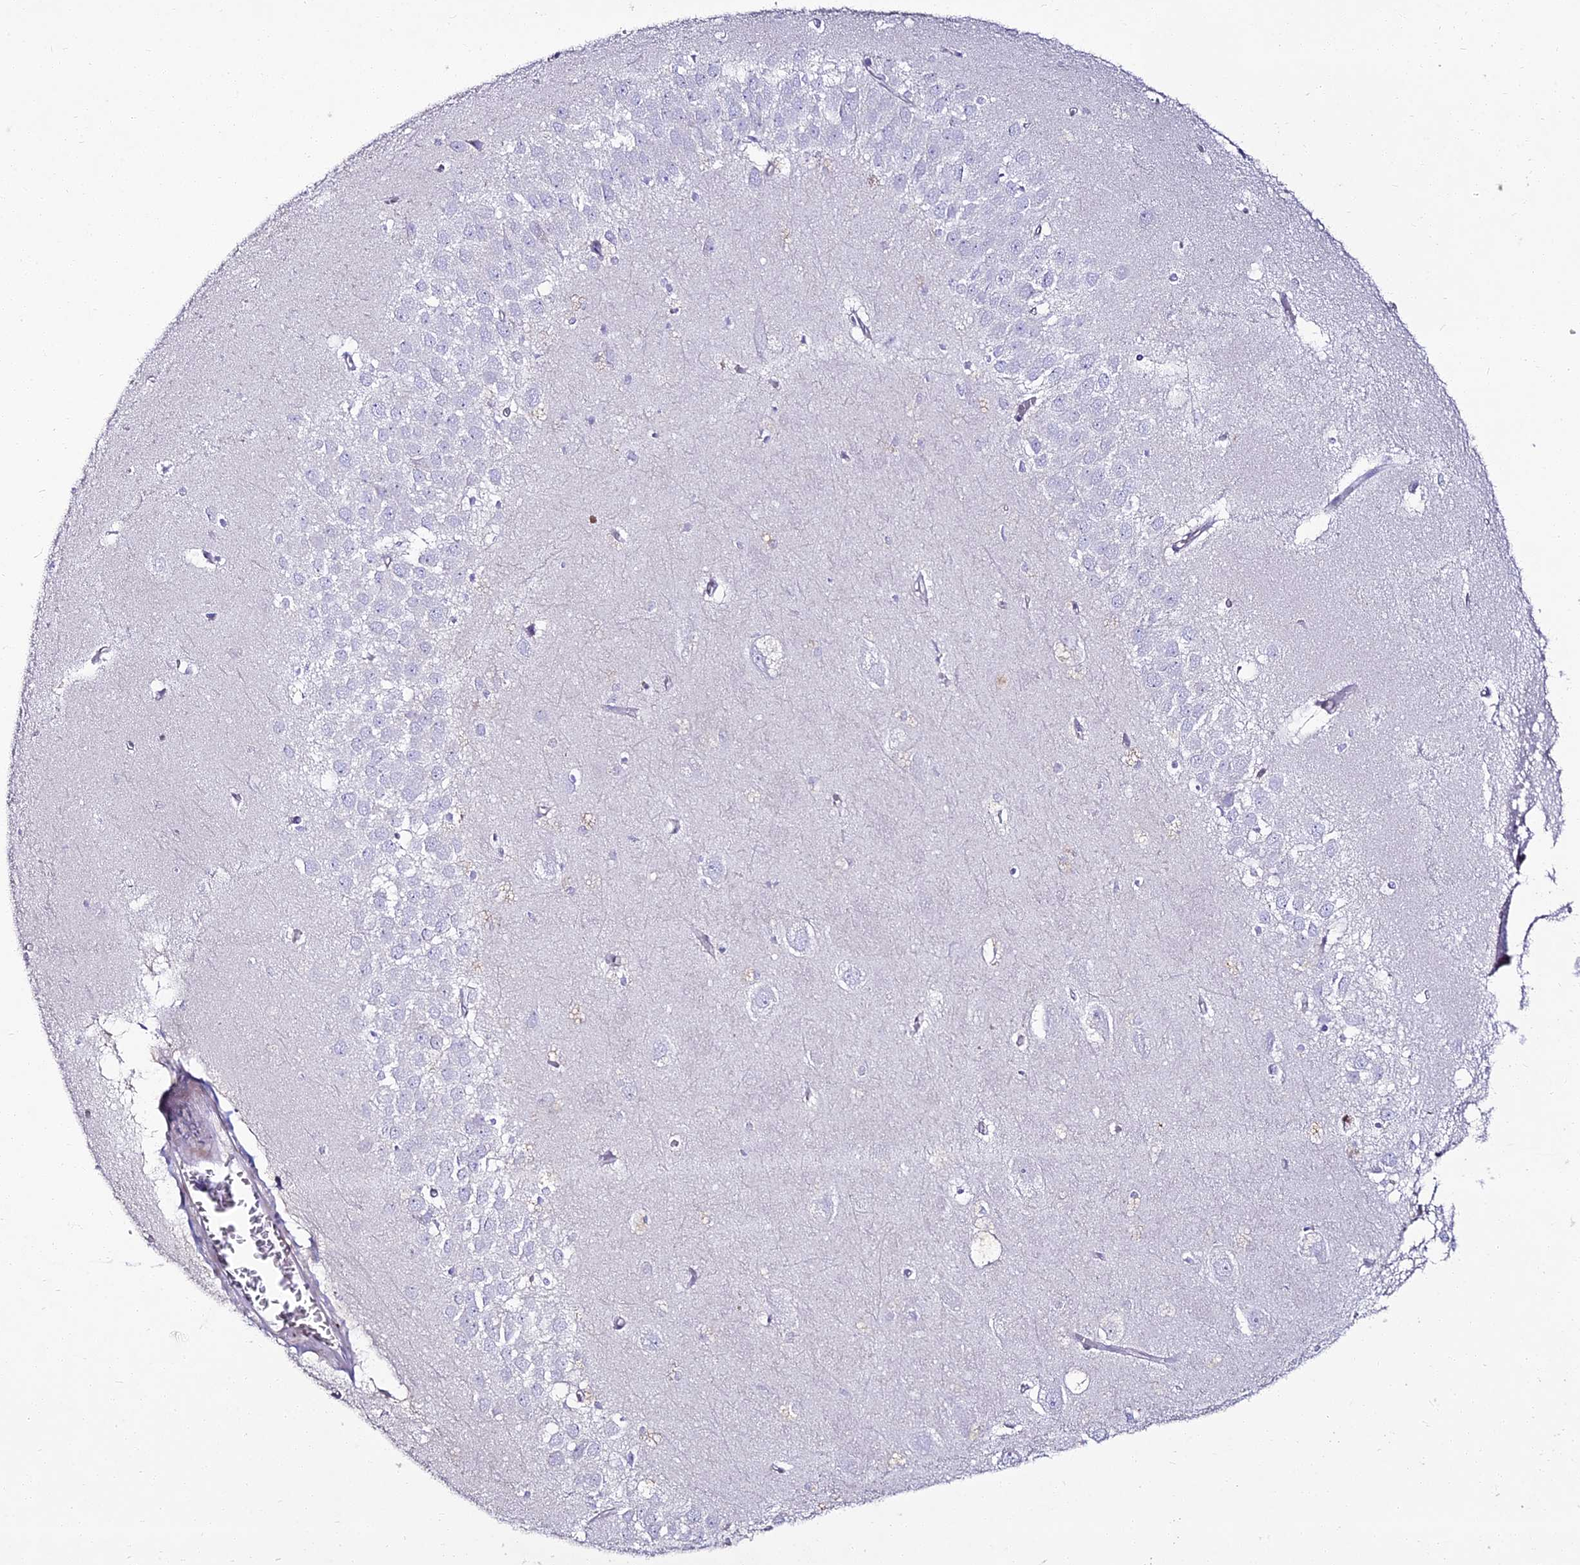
{"staining": {"intensity": "negative", "quantity": "none", "location": "none"}, "tissue": "hippocampus", "cell_type": "Glial cells", "image_type": "normal", "snomed": [{"axis": "morphology", "description": "Normal tissue, NOS"}, {"axis": "topography", "description": "Hippocampus"}], "caption": "Hippocampus was stained to show a protein in brown. There is no significant expression in glial cells. (DAB IHC visualized using brightfield microscopy, high magnification).", "gene": "ALPG", "patient": {"sex": "female", "age": 64}}